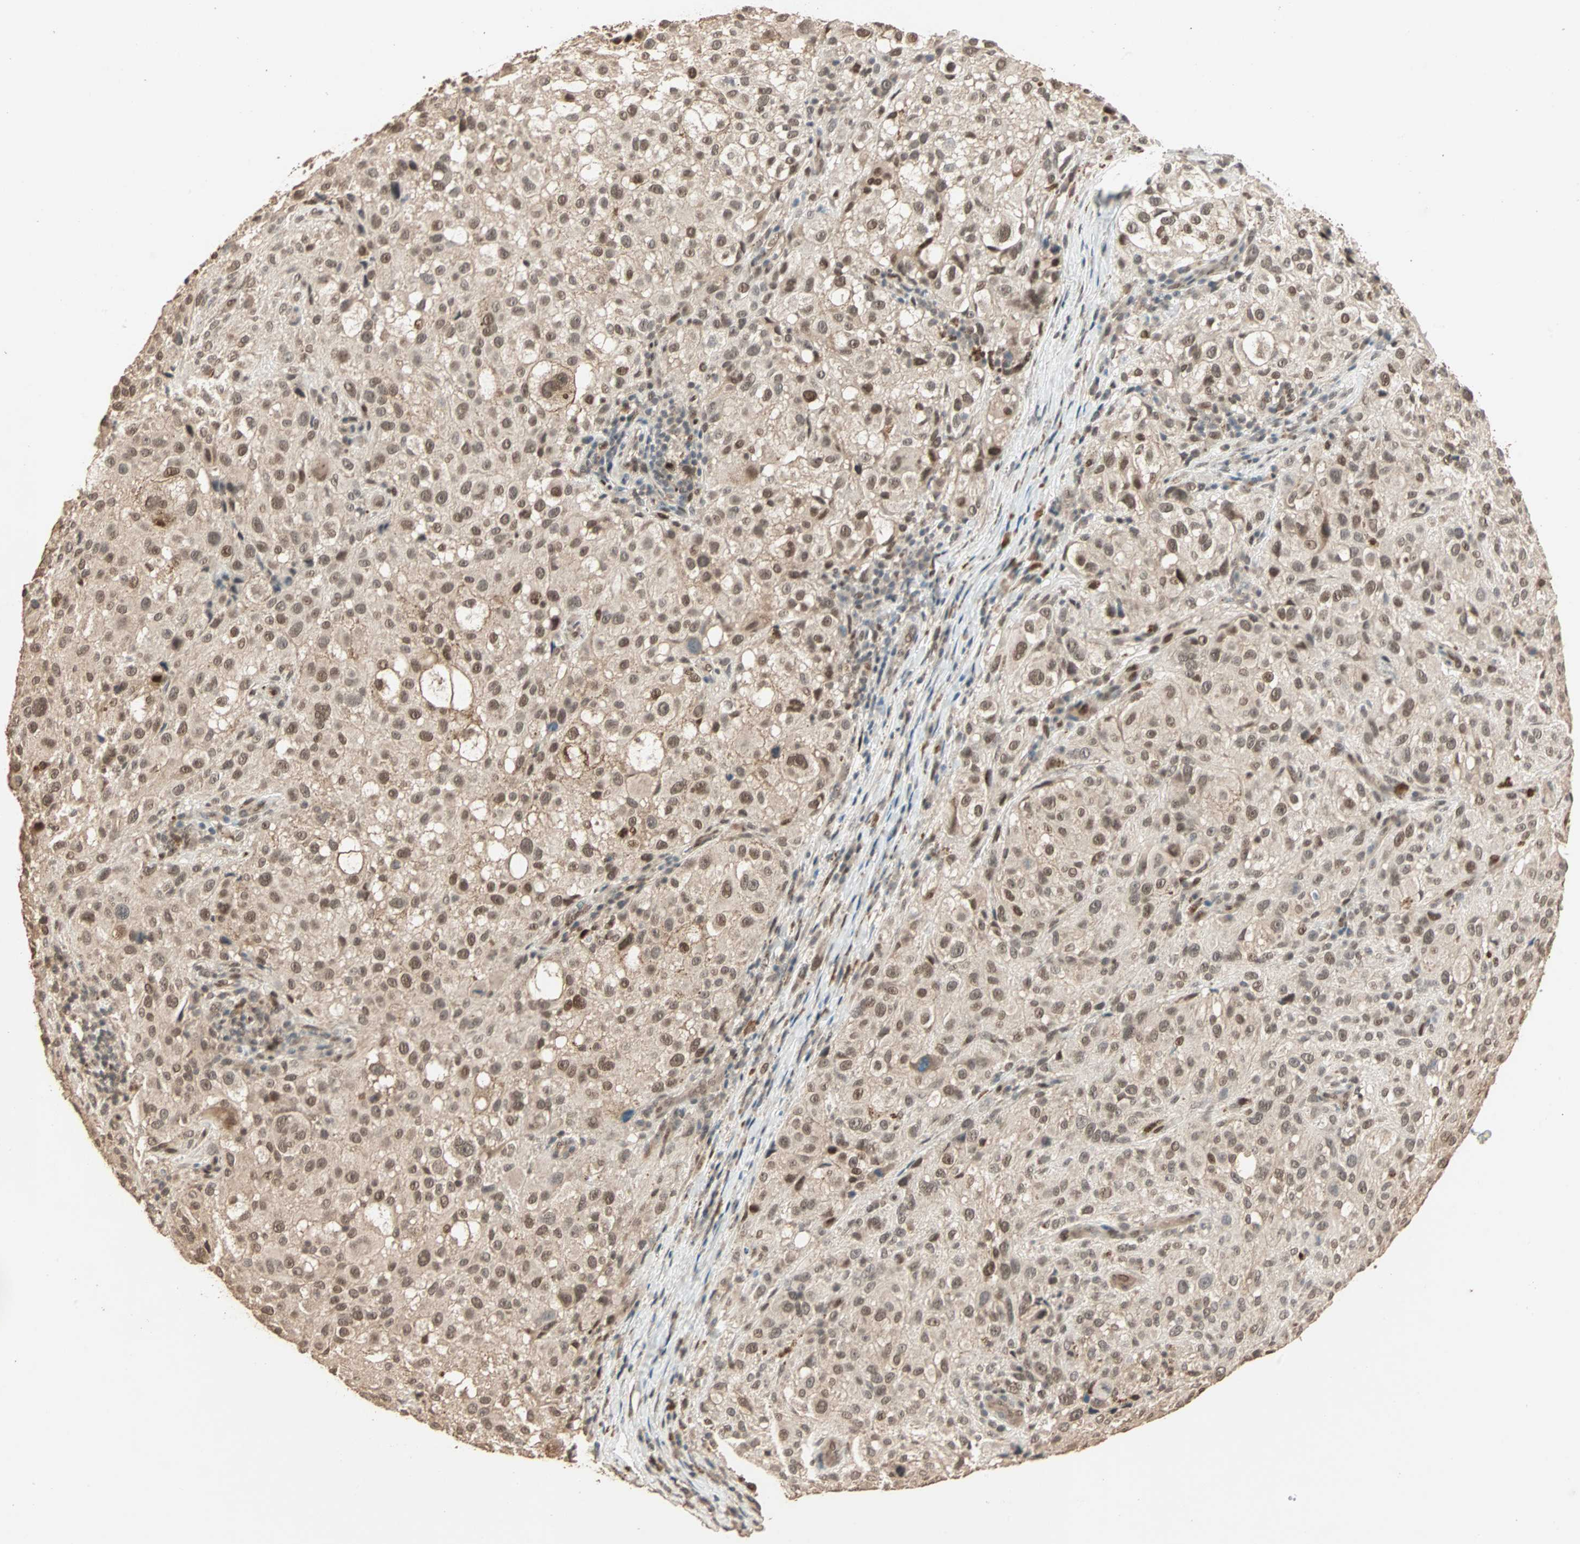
{"staining": {"intensity": "moderate", "quantity": ">75%", "location": "cytoplasmic/membranous,nuclear"}, "tissue": "melanoma", "cell_type": "Tumor cells", "image_type": "cancer", "snomed": [{"axis": "morphology", "description": "Necrosis, NOS"}, {"axis": "morphology", "description": "Malignant melanoma, NOS"}, {"axis": "topography", "description": "Skin"}], "caption": "Protein staining exhibits moderate cytoplasmic/membranous and nuclear staining in about >75% of tumor cells in melanoma.", "gene": "ZBTB33", "patient": {"sex": "female", "age": 87}}